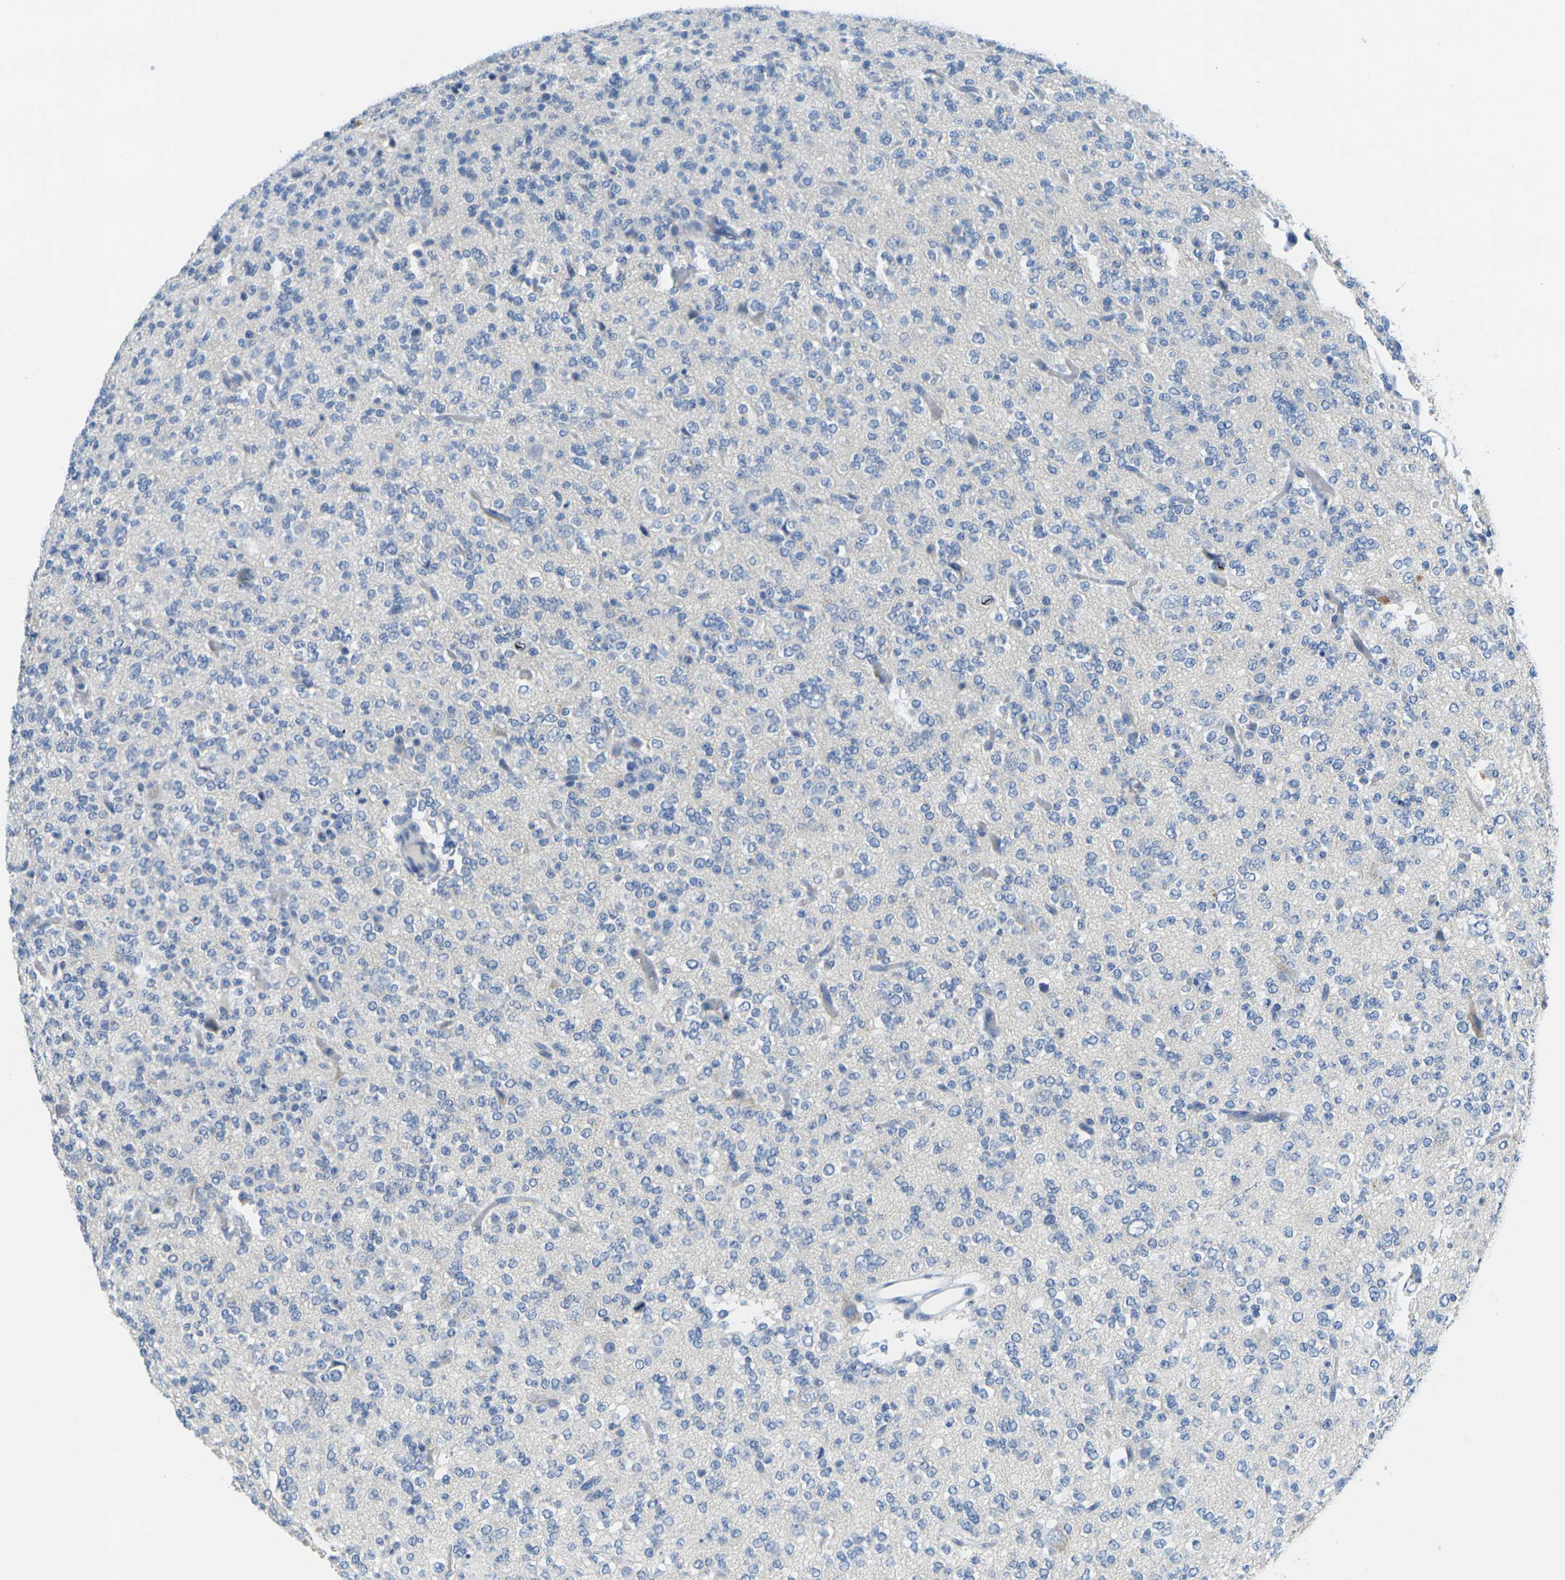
{"staining": {"intensity": "negative", "quantity": "none", "location": "none"}, "tissue": "glioma", "cell_type": "Tumor cells", "image_type": "cancer", "snomed": [{"axis": "morphology", "description": "Glioma, malignant, Low grade"}, {"axis": "topography", "description": "Brain"}], "caption": "Immunohistochemistry histopathology image of neoplastic tissue: low-grade glioma (malignant) stained with DAB shows no significant protein expression in tumor cells.", "gene": "FAM3D", "patient": {"sex": "male", "age": 38}}